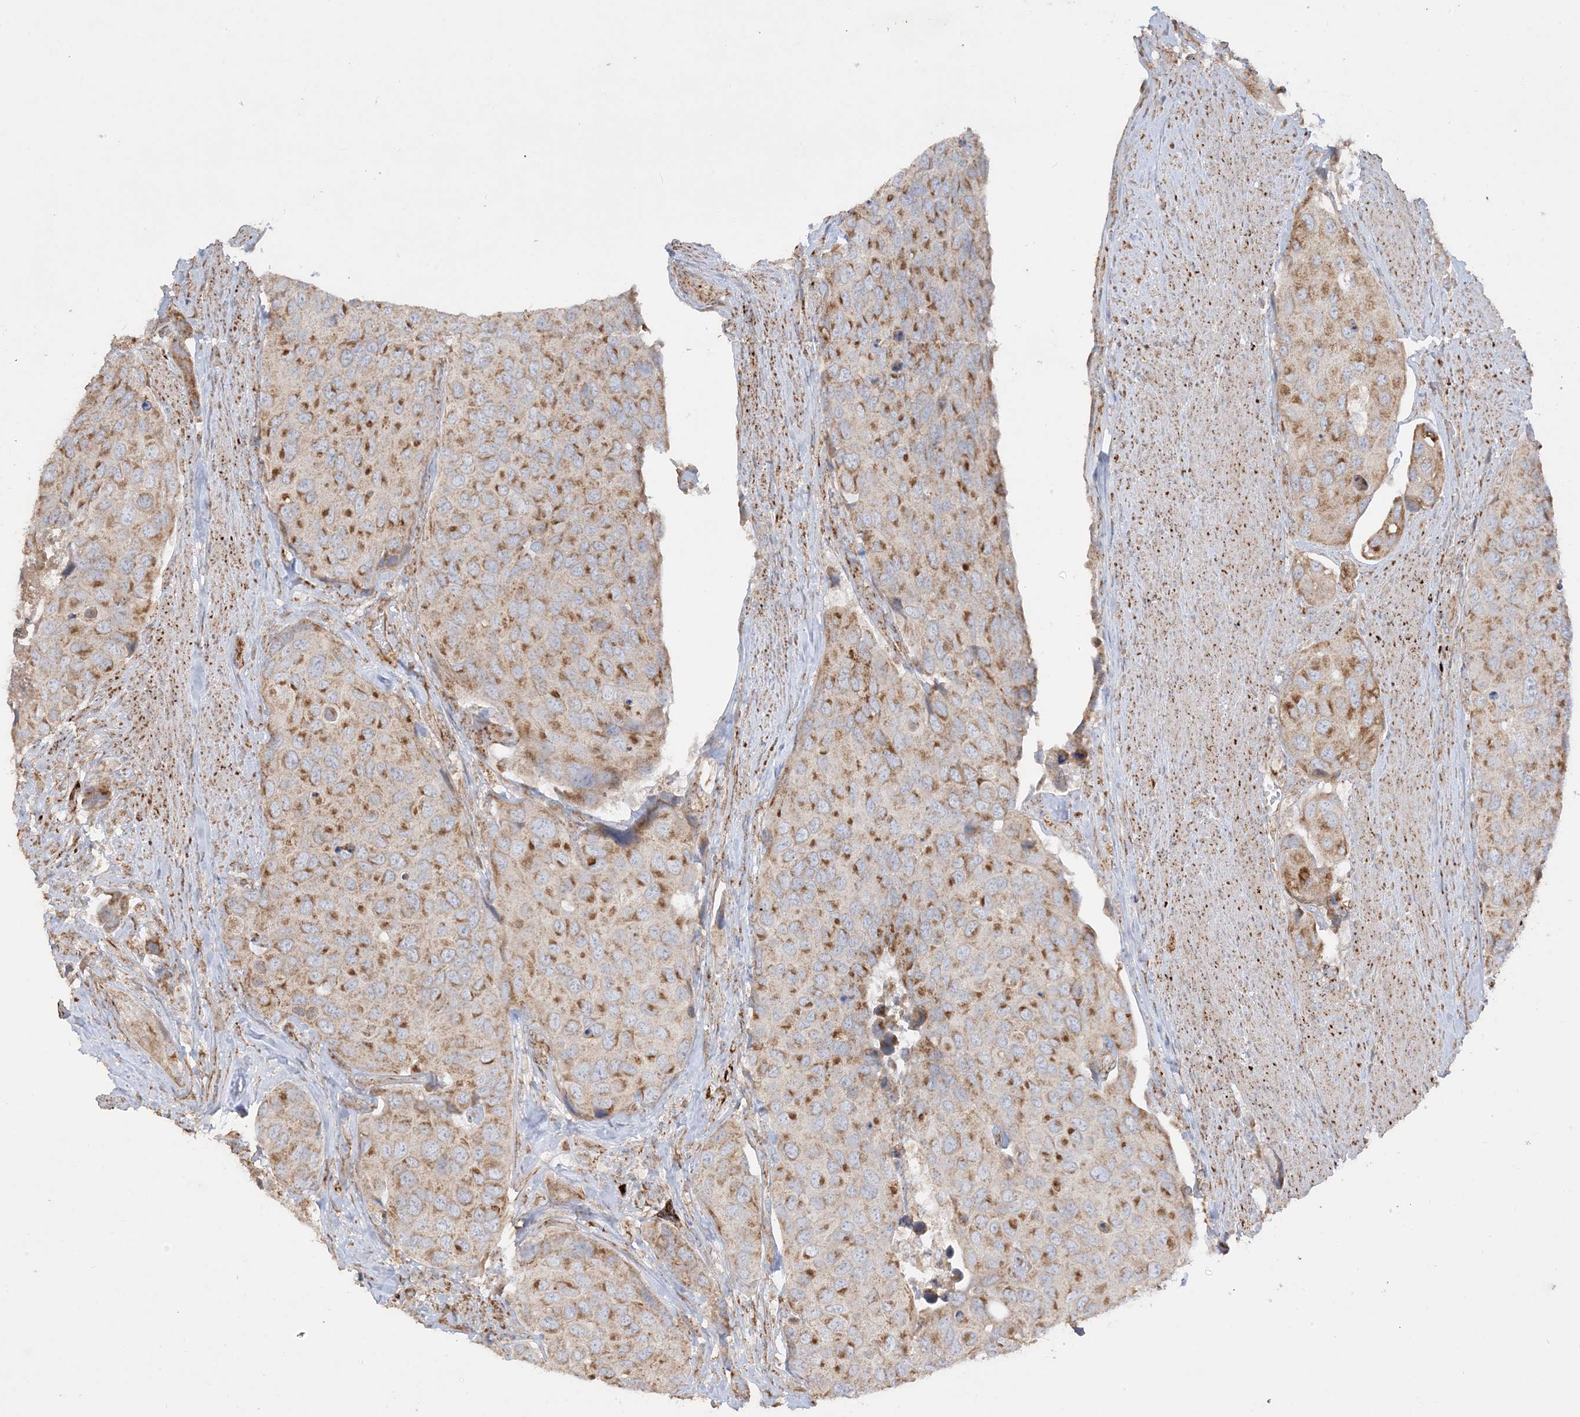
{"staining": {"intensity": "moderate", "quantity": ">75%", "location": "cytoplasmic/membranous"}, "tissue": "urothelial cancer", "cell_type": "Tumor cells", "image_type": "cancer", "snomed": [{"axis": "morphology", "description": "Urothelial carcinoma, High grade"}, {"axis": "topography", "description": "Urinary bladder"}], "caption": "DAB immunohistochemical staining of urothelial carcinoma (high-grade) shows moderate cytoplasmic/membranous protein positivity in approximately >75% of tumor cells.", "gene": "NDUFAF3", "patient": {"sex": "male", "age": 74}}